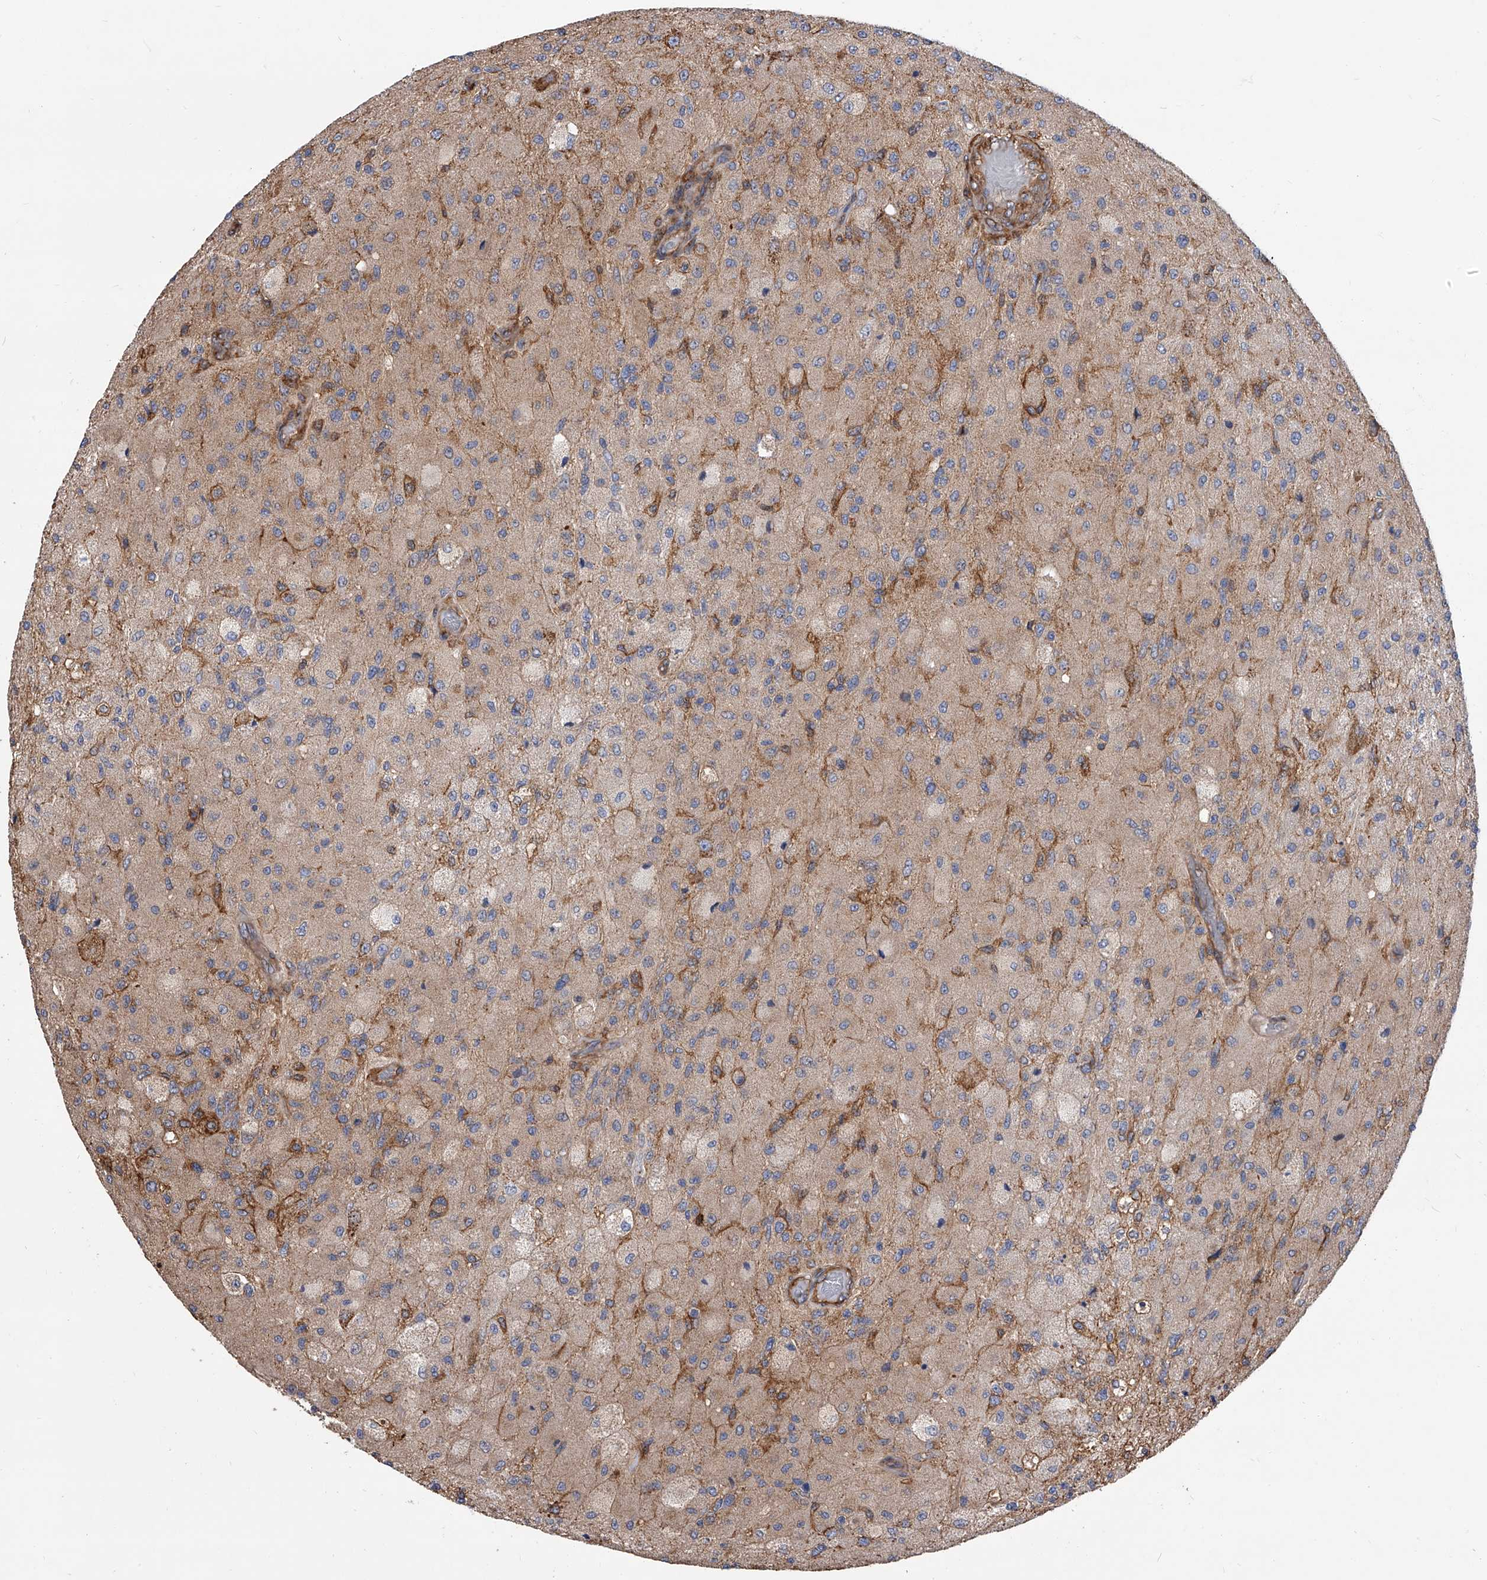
{"staining": {"intensity": "negative", "quantity": "none", "location": "none"}, "tissue": "glioma", "cell_type": "Tumor cells", "image_type": "cancer", "snomed": [{"axis": "morphology", "description": "Normal tissue, NOS"}, {"axis": "morphology", "description": "Glioma, malignant, High grade"}, {"axis": "topography", "description": "Cerebral cortex"}], "caption": "The immunohistochemistry histopathology image has no significant expression in tumor cells of malignant high-grade glioma tissue.", "gene": "PISD", "patient": {"sex": "male", "age": 77}}